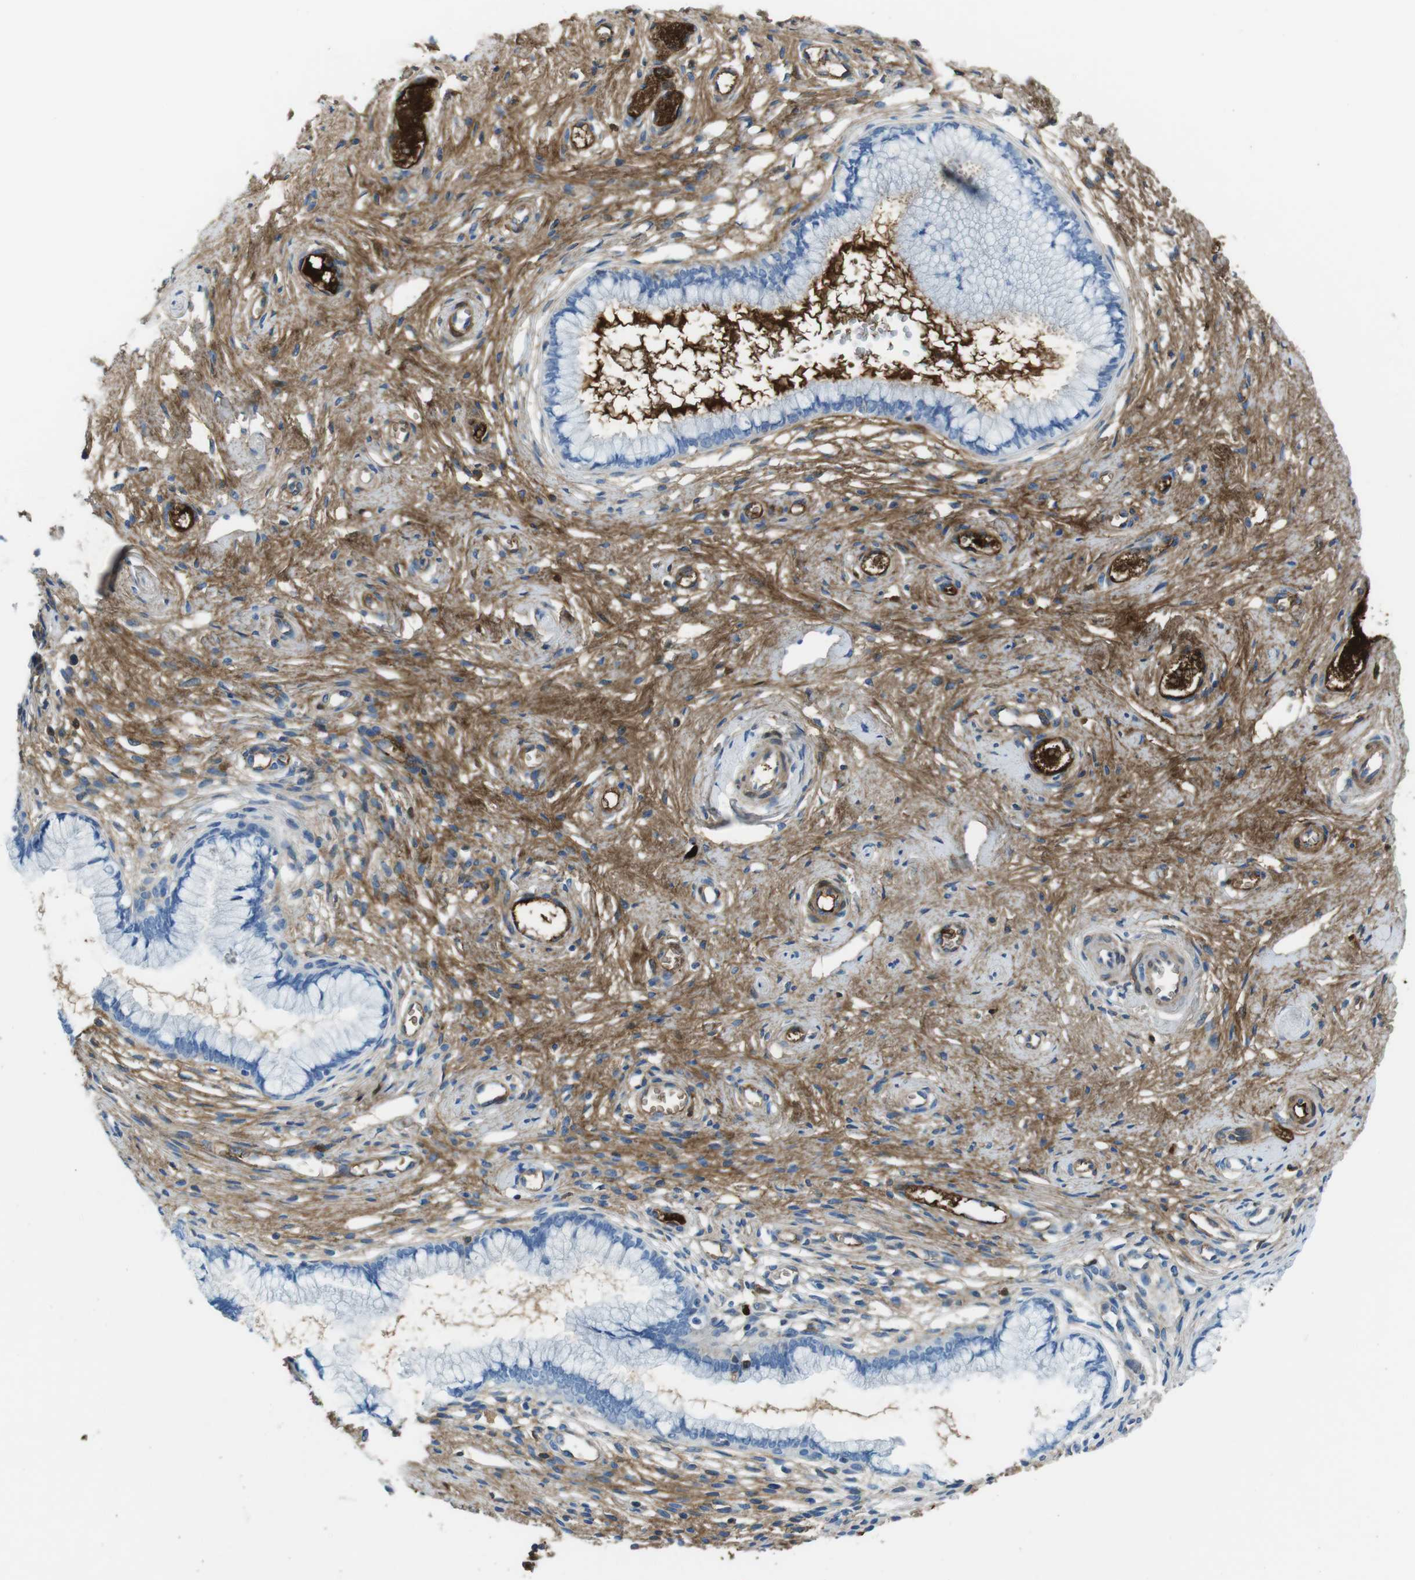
{"staining": {"intensity": "negative", "quantity": "none", "location": "none"}, "tissue": "cervix", "cell_type": "Glandular cells", "image_type": "normal", "snomed": [{"axis": "morphology", "description": "Normal tissue, NOS"}, {"axis": "topography", "description": "Cervix"}], "caption": "This is a image of immunohistochemistry (IHC) staining of normal cervix, which shows no expression in glandular cells.", "gene": "IGKC", "patient": {"sex": "female", "age": 65}}